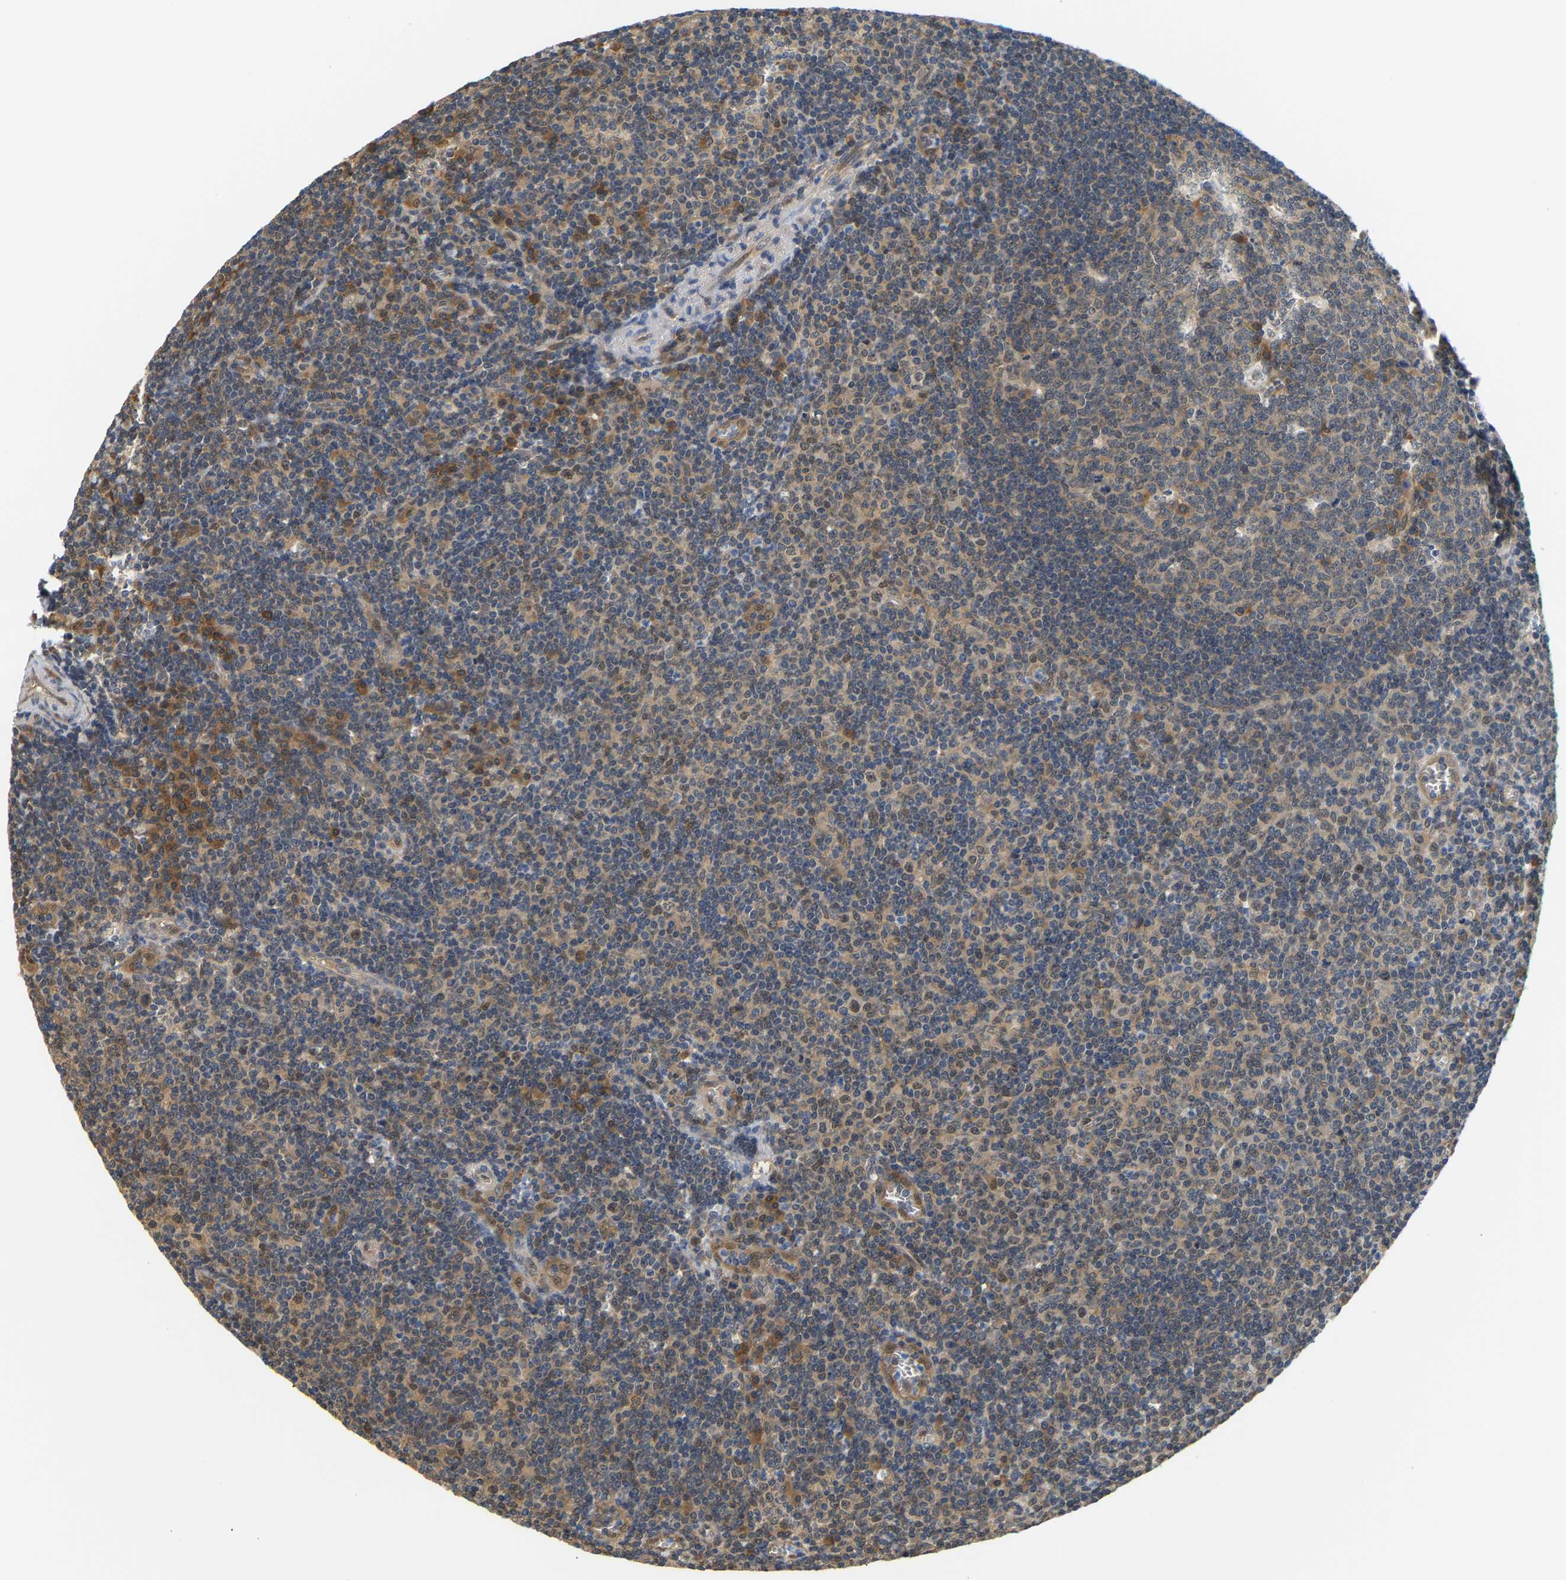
{"staining": {"intensity": "moderate", "quantity": ">75%", "location": "cytoplasmic/membranous"}, "tissue": "tonsil", "cell_type": "Germinal center cells", "image_type": "normal", "snomed": [{"axis": "morphology", "description": "Normal tissue, NOS"}, {"axis": "topography", "description": "Tonsil"}], "caption": "Immunohistochemical staining of unremarkable tonsil reveals moderate cytoplasmic/membranous protein positivity in approximately >75% of germinal center cells.", "gene": "ARHGEF12", "patient": {"sex": "male", "age": 37}}